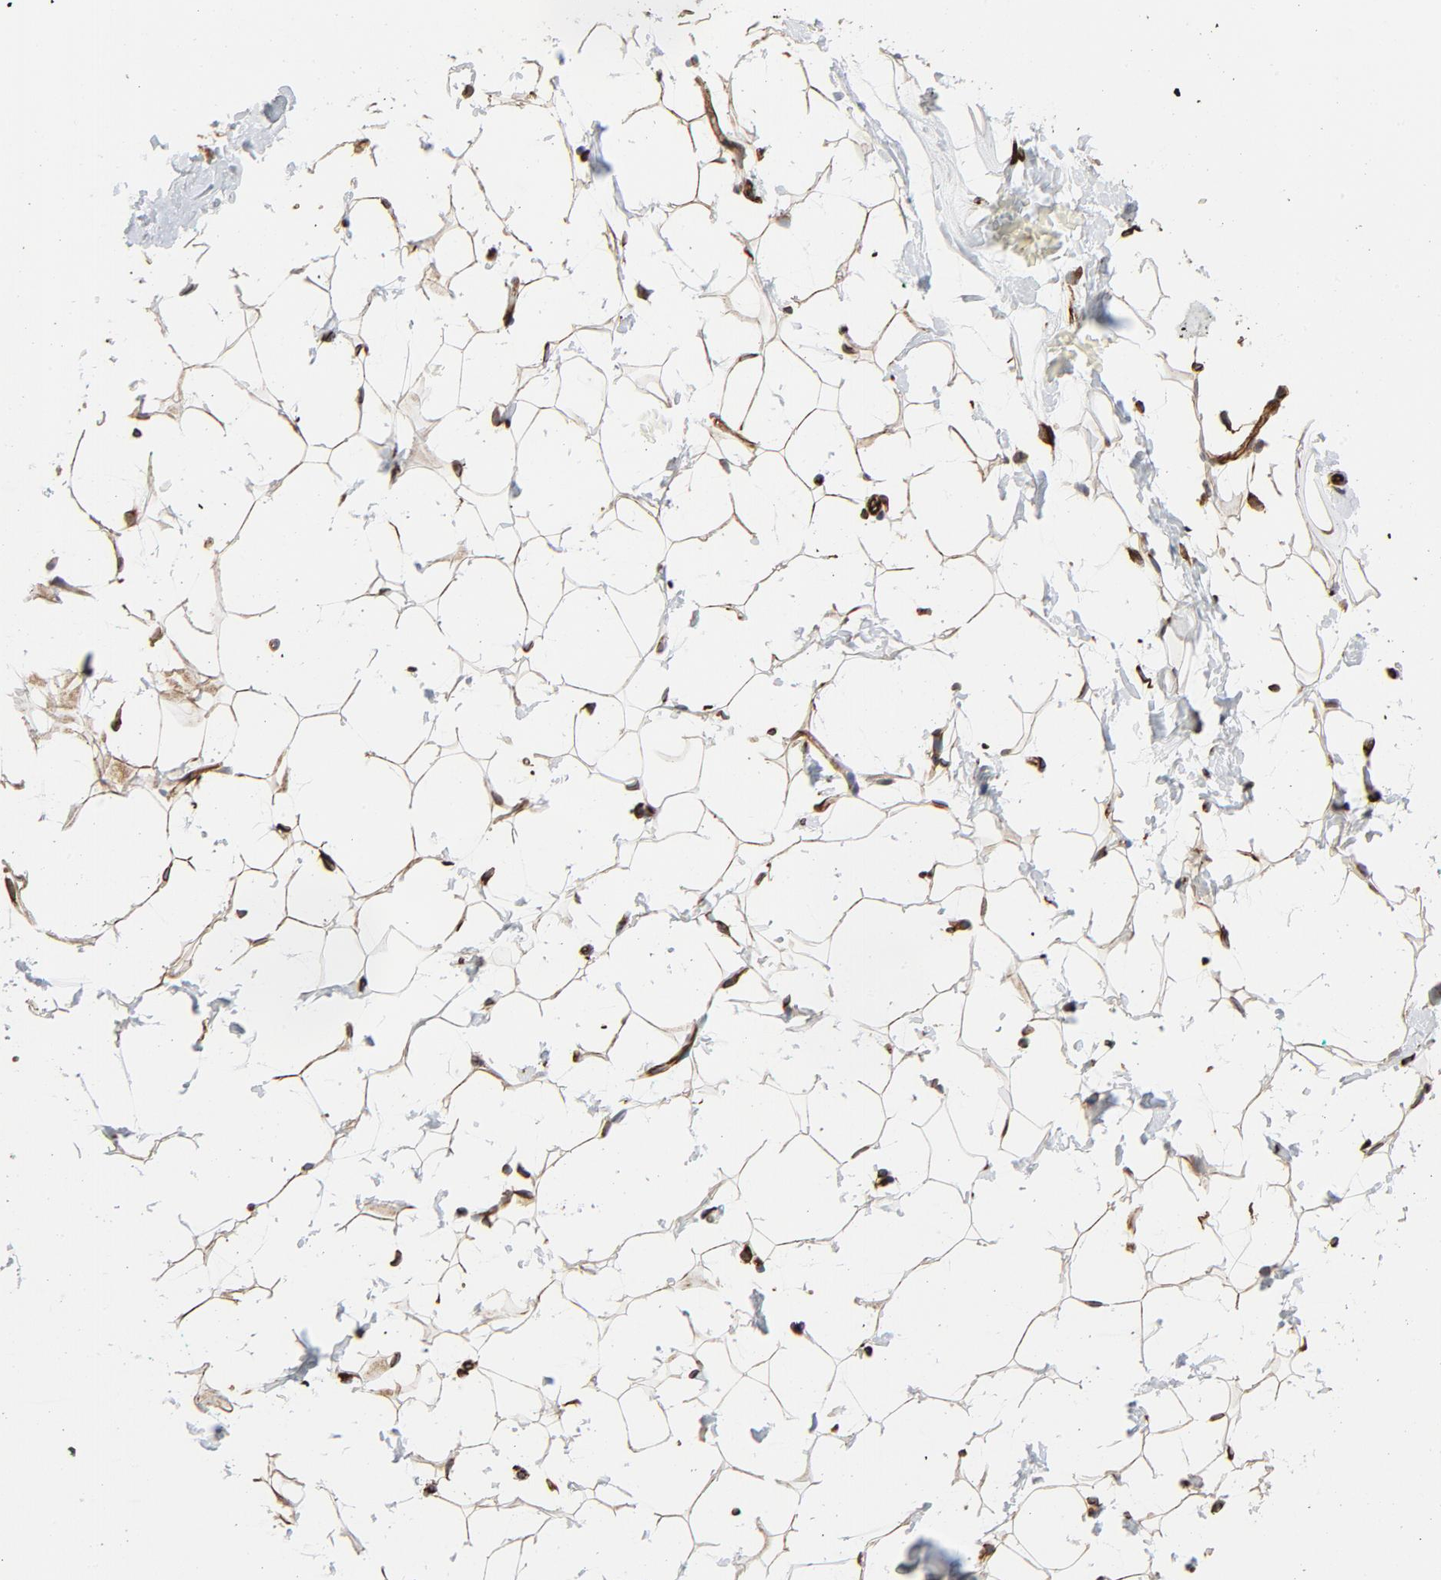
{"staining": {"intensity": "moderate", "quantity": "25%-75%", "location": "cytoplasmic/membranous"}, "tissue": "breast", "cell_type": "Adipocytes", "image_type": "normal", "snomed": [{"axis": "morphology", "description": "Normal tissue, NOS"}, {"axis": "topography", "description": "Breast"}], "caption": "A high-resolution histopathology image shows IHC staining of normal breast, which reveals moderate cytoplasmic/membranous positivity in approximately 25%-75% of adipocytes. (DAB (3,3'-diaminobenzidine) = brown stain, brightfield microscopy at high magnification).", "gene": "FAM118A", "patient": {"sex": "female", "age": 52}}